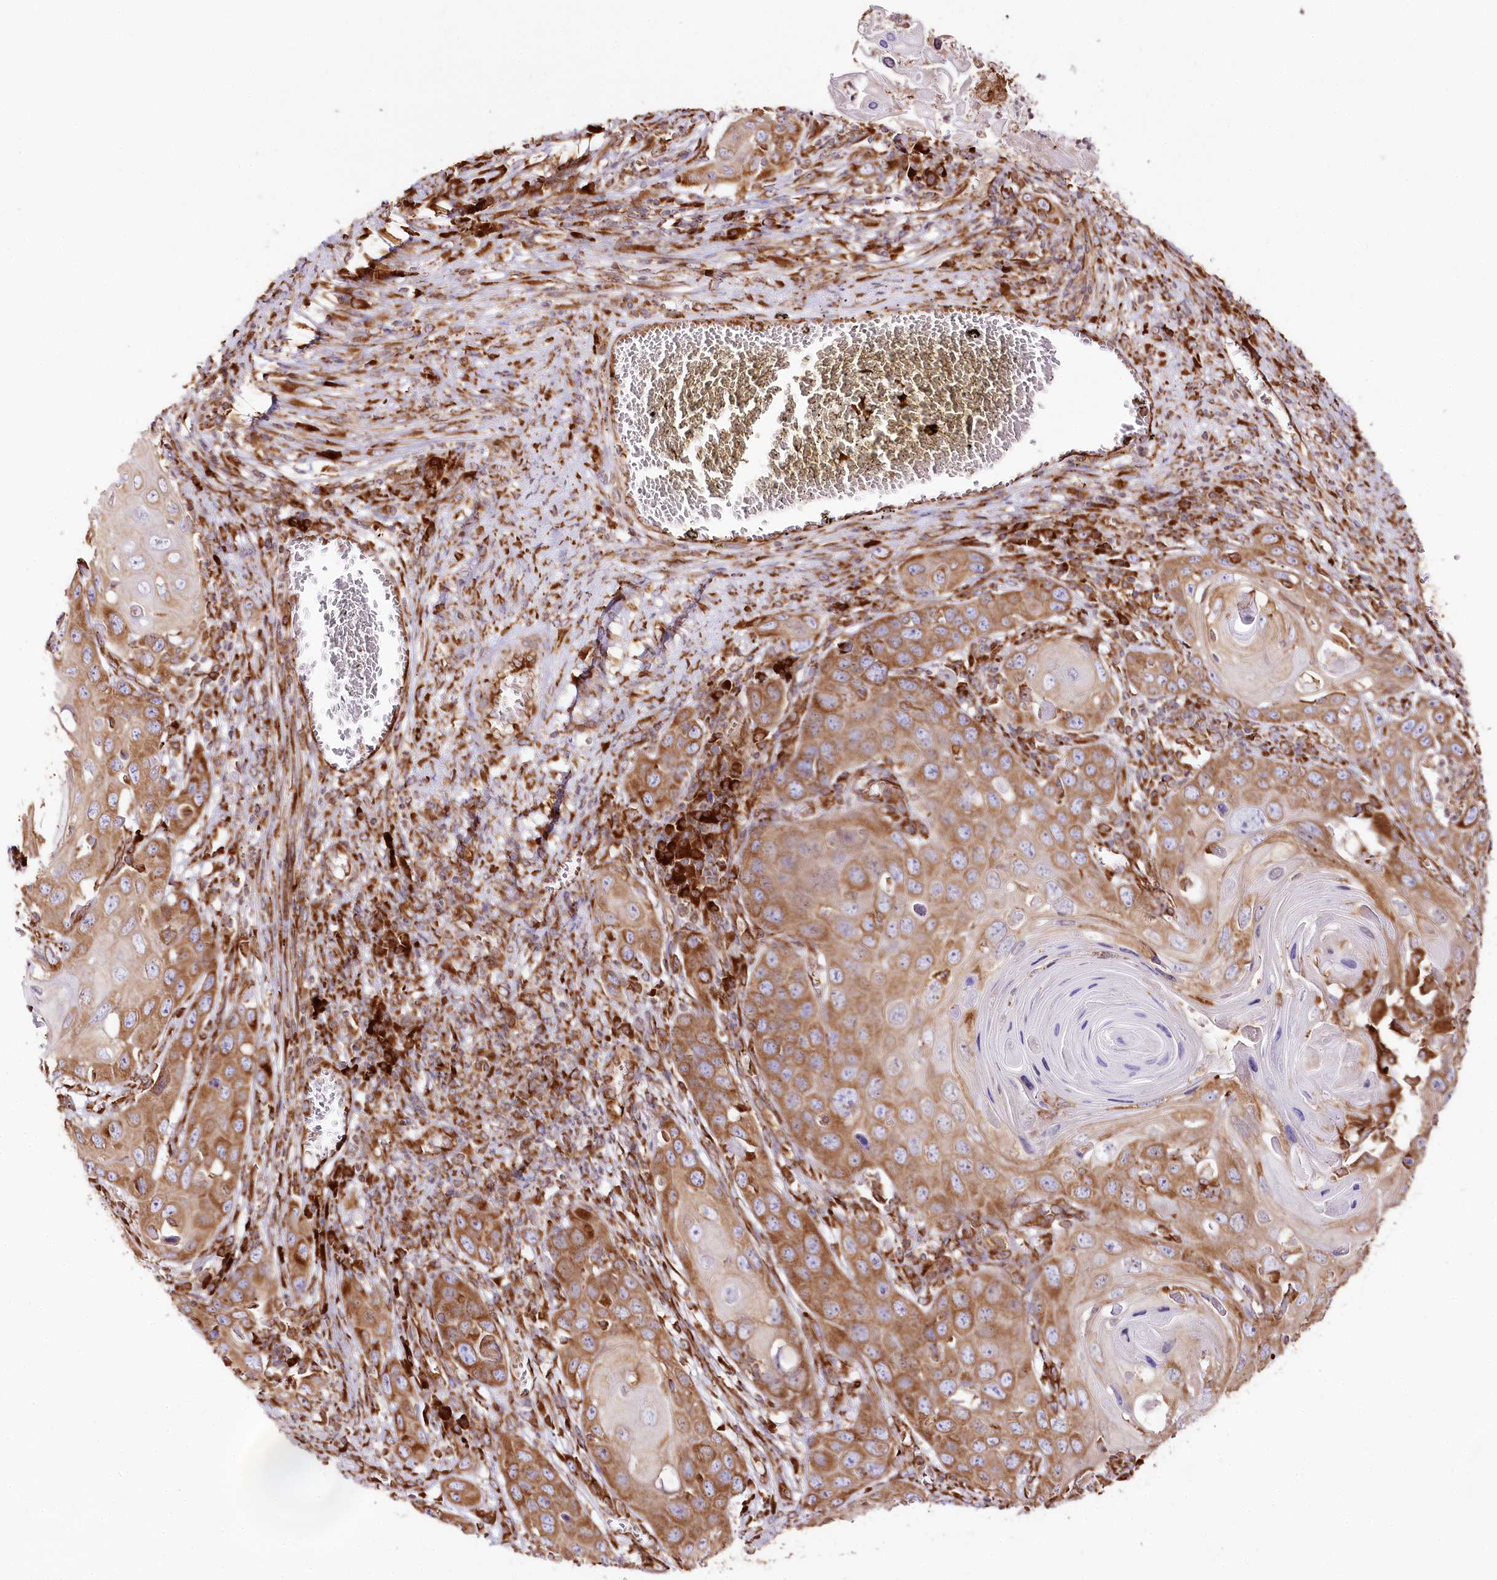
{"staining": {"intensity": "moderate", "quantity": ">75%", "location": "cytoplasmic/membranous"}, "tissue": "skin cancer", "cell_type": "Tumor cells", "image_type": "cancer", "snomed": [{"axis": "morphology", "description": "Squamous cell carcinoma, NOS"}, {"axis": "topography", "description": "Skin"}], "caption": "A medium amount of moderate cytoplasmic/membranous expression is present in approximately >75% of tumor cells in skin squamous cell carcinoma tissue.", "gene": "CNPY2", "patient": {"sex": "male", "age": 55}}